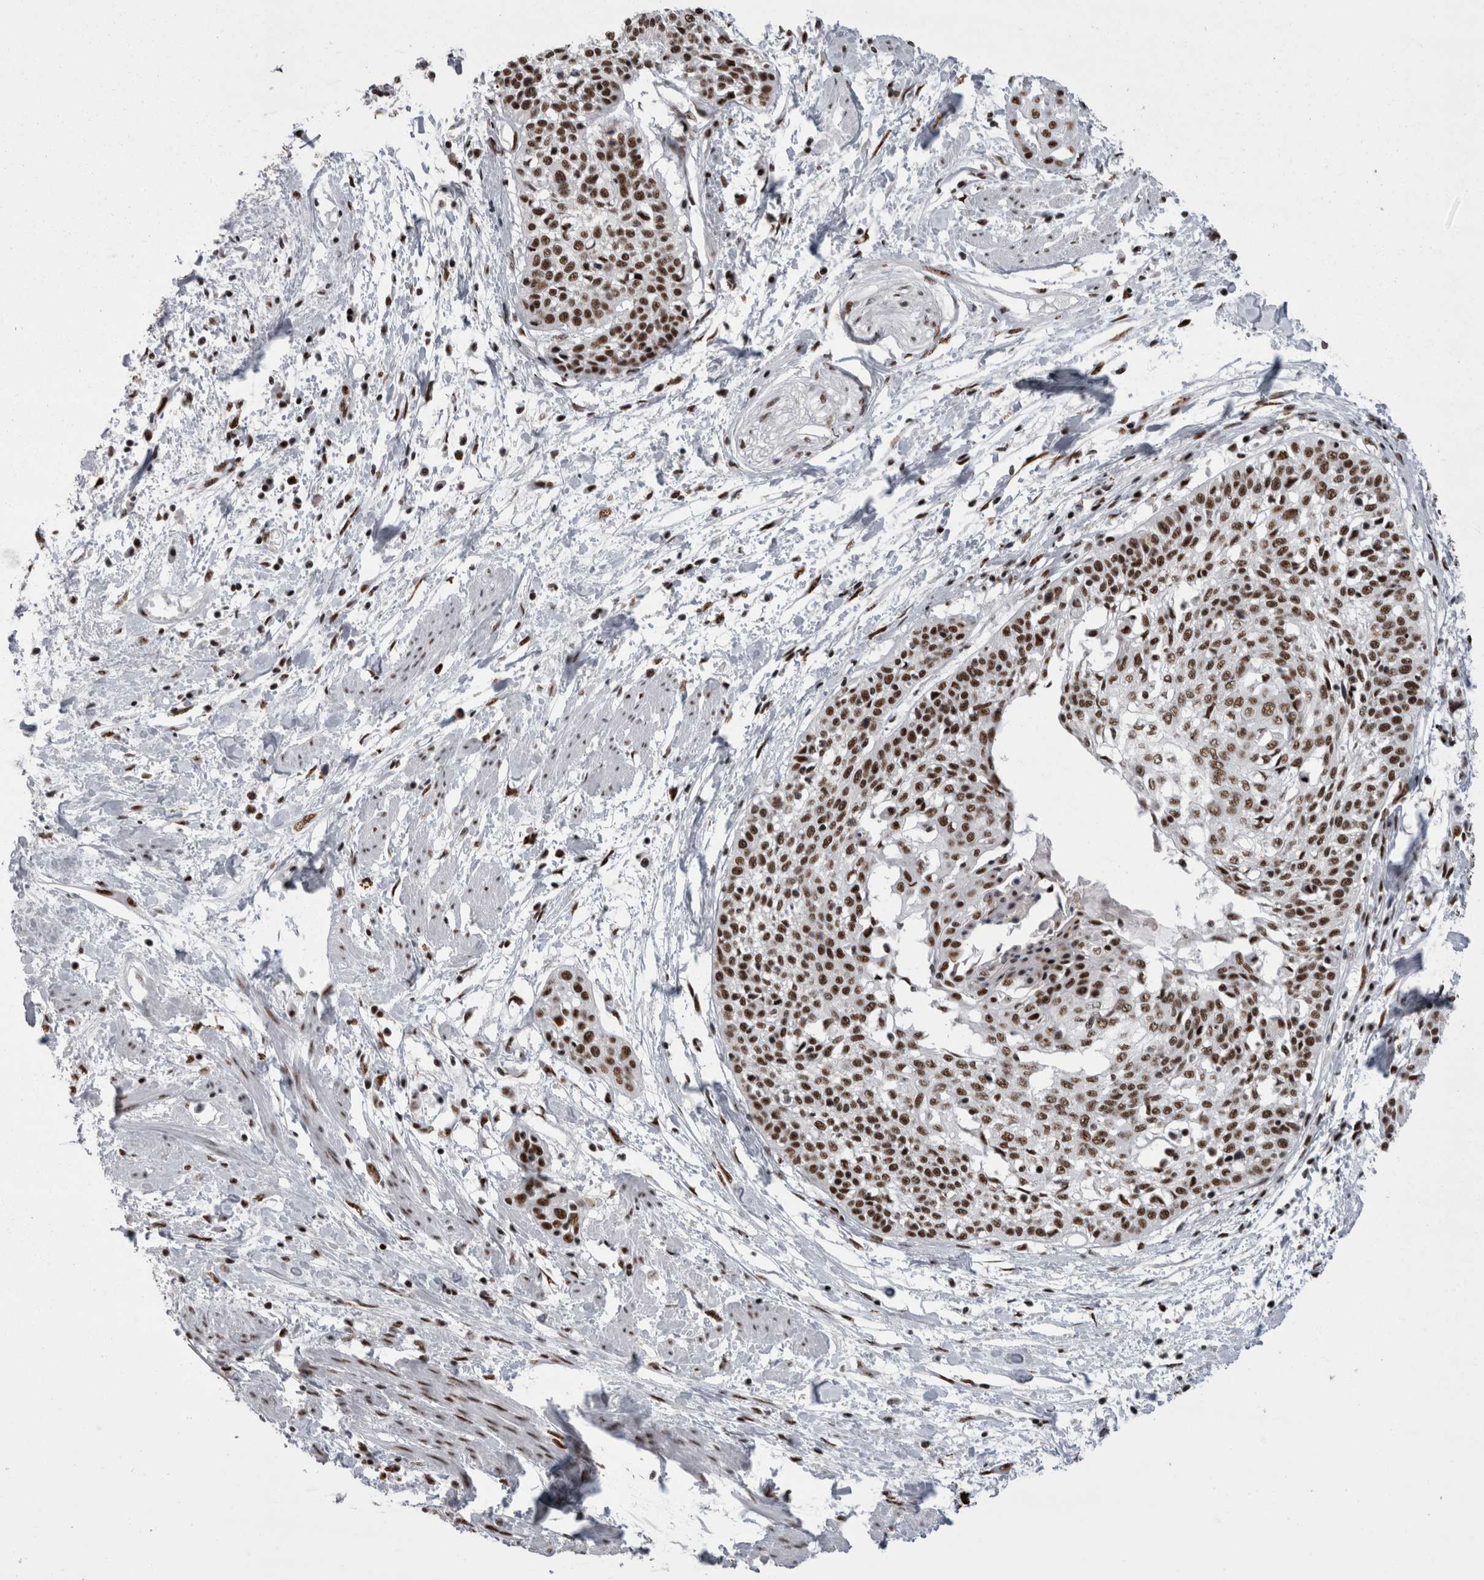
{"staining": {"intensity": "strong", "quantity": ">75%", "location": "nuclear"}, "tissue": "cervical cancer", "cell_type": "Tumor cells", "image_type": "cancer", "snomed": [{"axis": "morphology", "description": "Squamous cell carcinoma, NOS"}, {"axis": "topography", "description": "Cervix"}], "caption": "High-power microscopy captured an immunohistochemistry micrograph of squamous cell carcinoma (cervical), revealing strong nuclear staining in approximately >75% of tumor cells. (IHC, brightfield microscopy, high magnification).", "gene": "SNRNP40", "patient": {"sex": "female", "age": 57}}